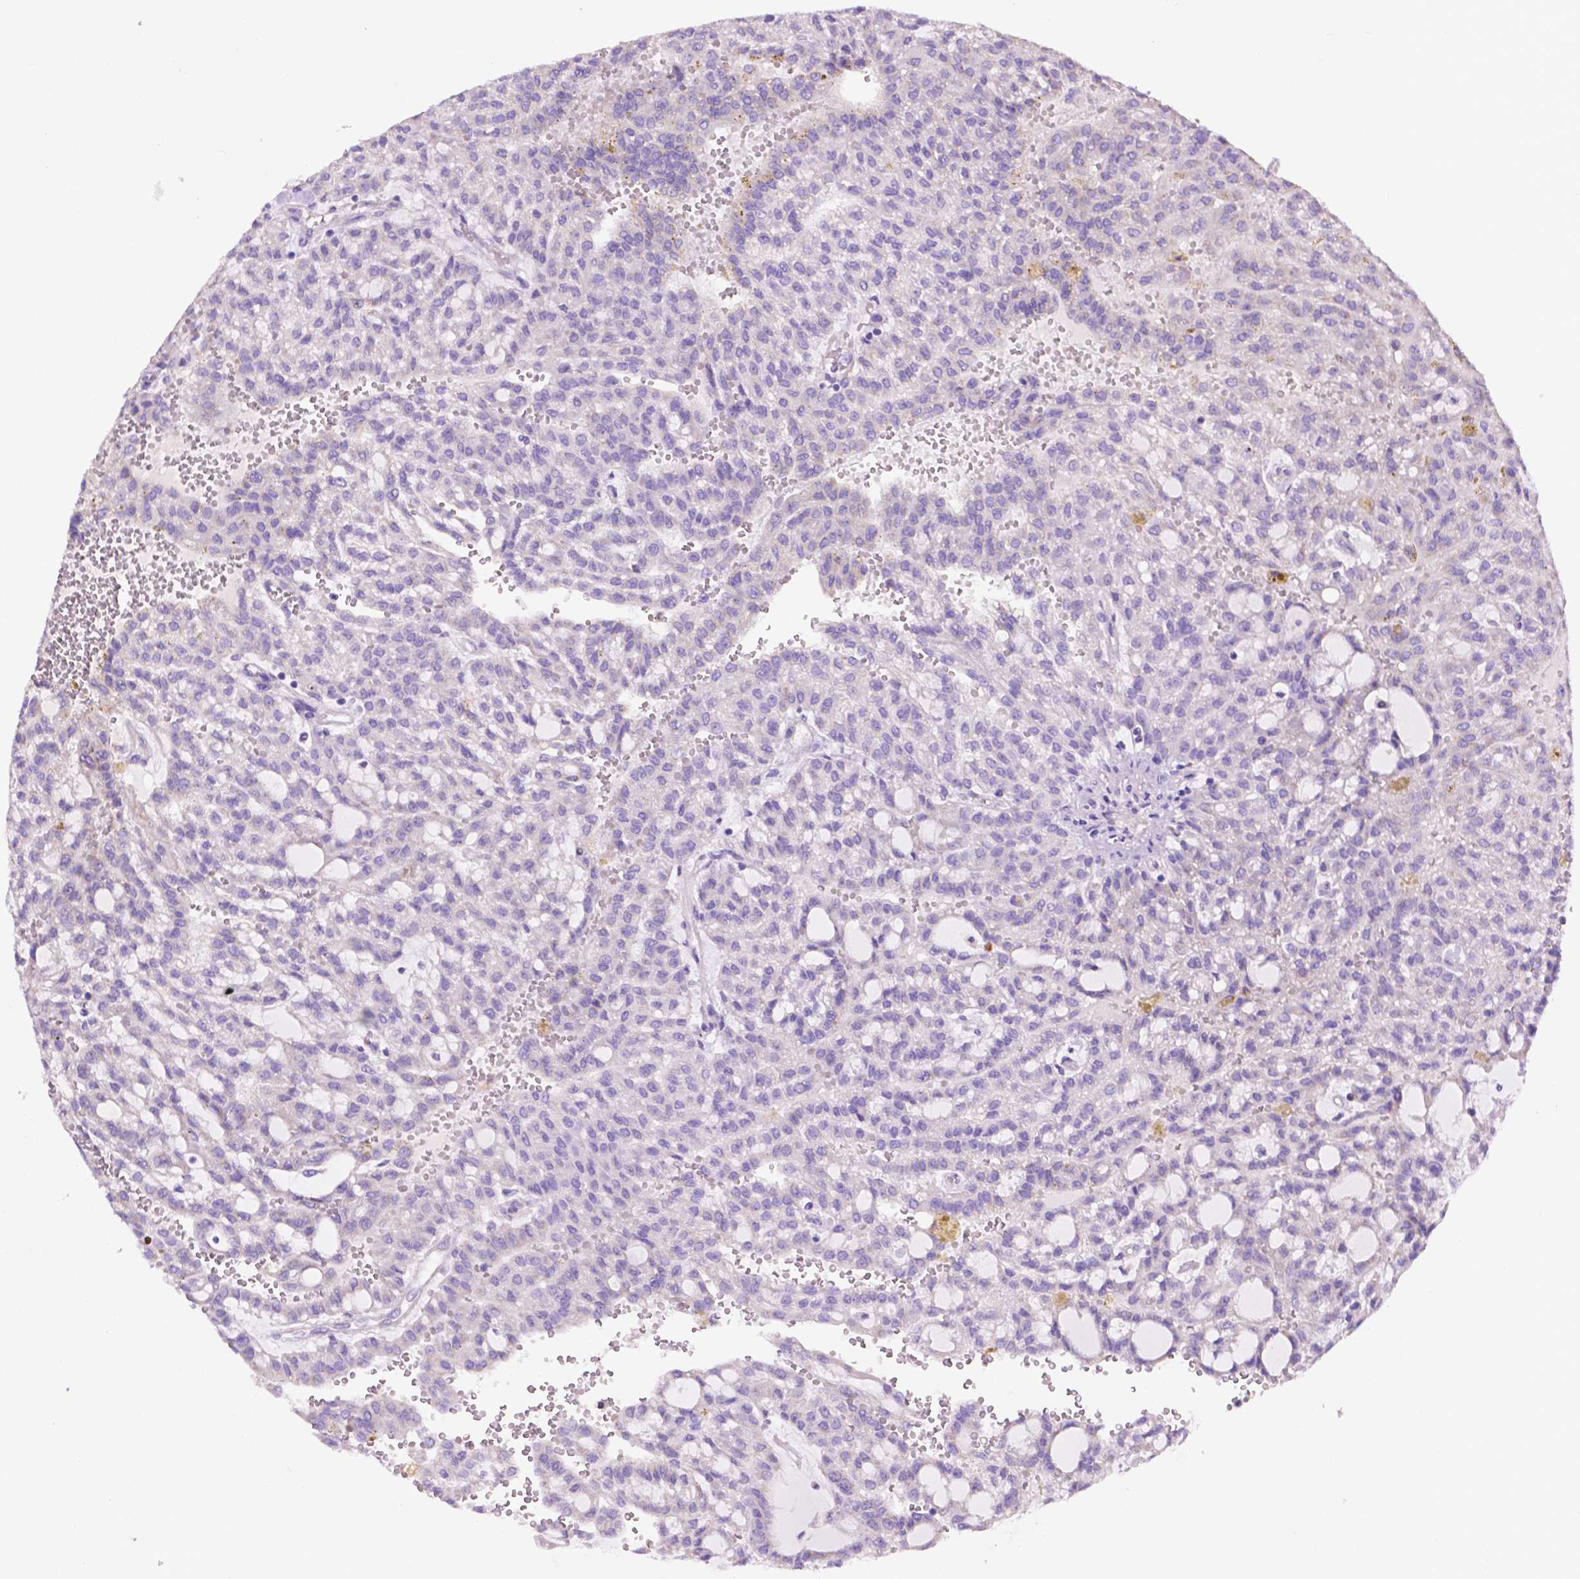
{"staining": {"intensity": "negative", "quantity": "none", "location": "none"}, "tissue": "renal cancer", "cell_type": "Tumor cells", "image_type": "cancer", "snomed": [{"axis": "morphology", "description": "Adenocarcinoma, NOS"}, {"axis": "topography", "description": "Kidney"}], "caption": "Immunohistochemistry photomicrograph of neoplastic tissue: human renal cancer (adenocarcinoma) stained with DAB demonstrates no significant protein staining in tumor cells.", "gene": "PHYHIP", "patient": {"sex": "male", "age": 63}}